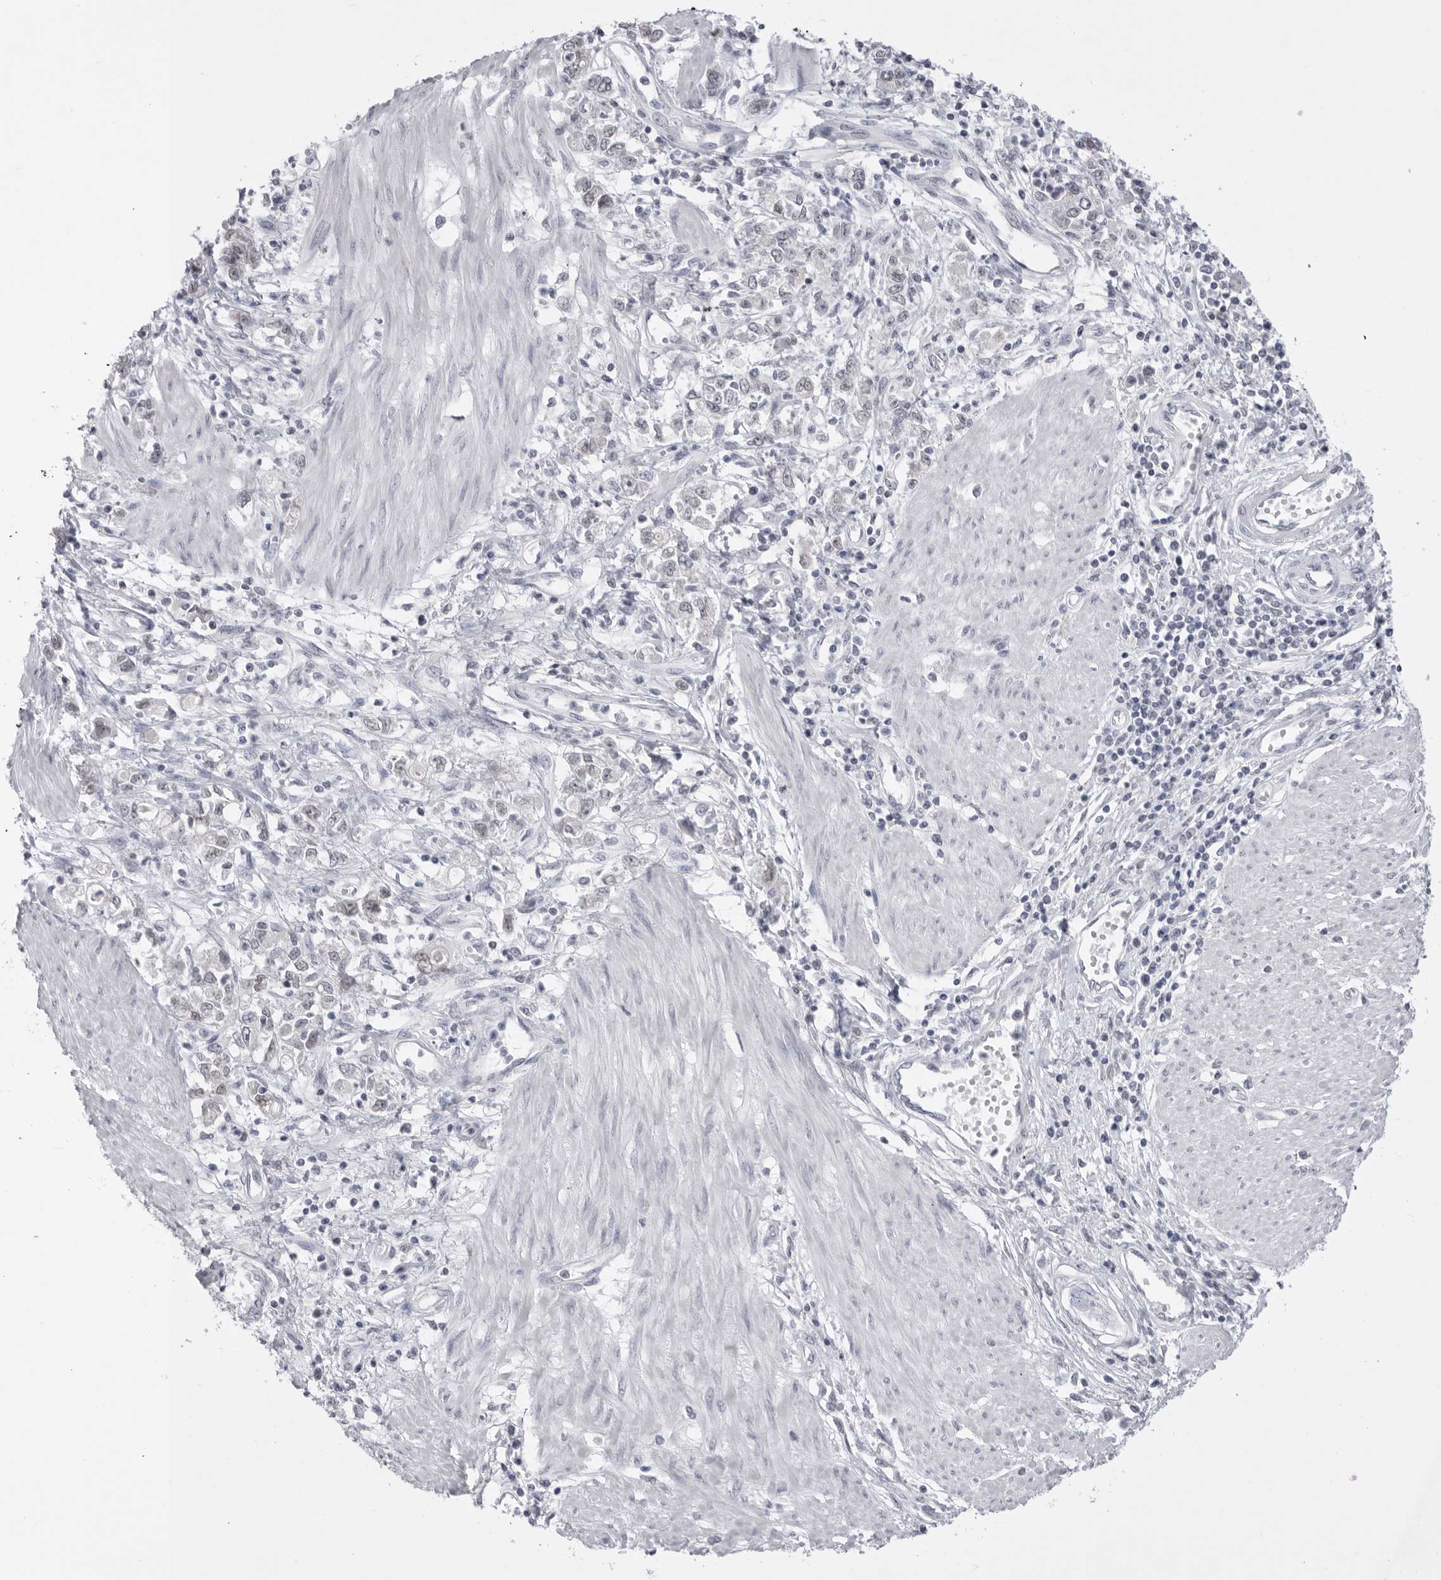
{"staining": {"intensity": "negative", "quantity": "none", "location": "none"}, "tissue": "stomach cancer", "cell_type": "Tumor cells", "image_type": "cancer", "snomed": [{"axis": "morphology", "description": "Adenocarcinoma, NOS"}, {"axis": "topography", "description": "Stomach"}], "caption": "Stomach cancer was stained to show a protein in brown. There is no significant staining in tumor cells. (DAB (3,3'-diaminobenzidine) immunohistochemistry (IHC) with hematoxylin counter stain).", "gene": "ZBTB7B", "patient": {"sex": "female", "age": 76}}